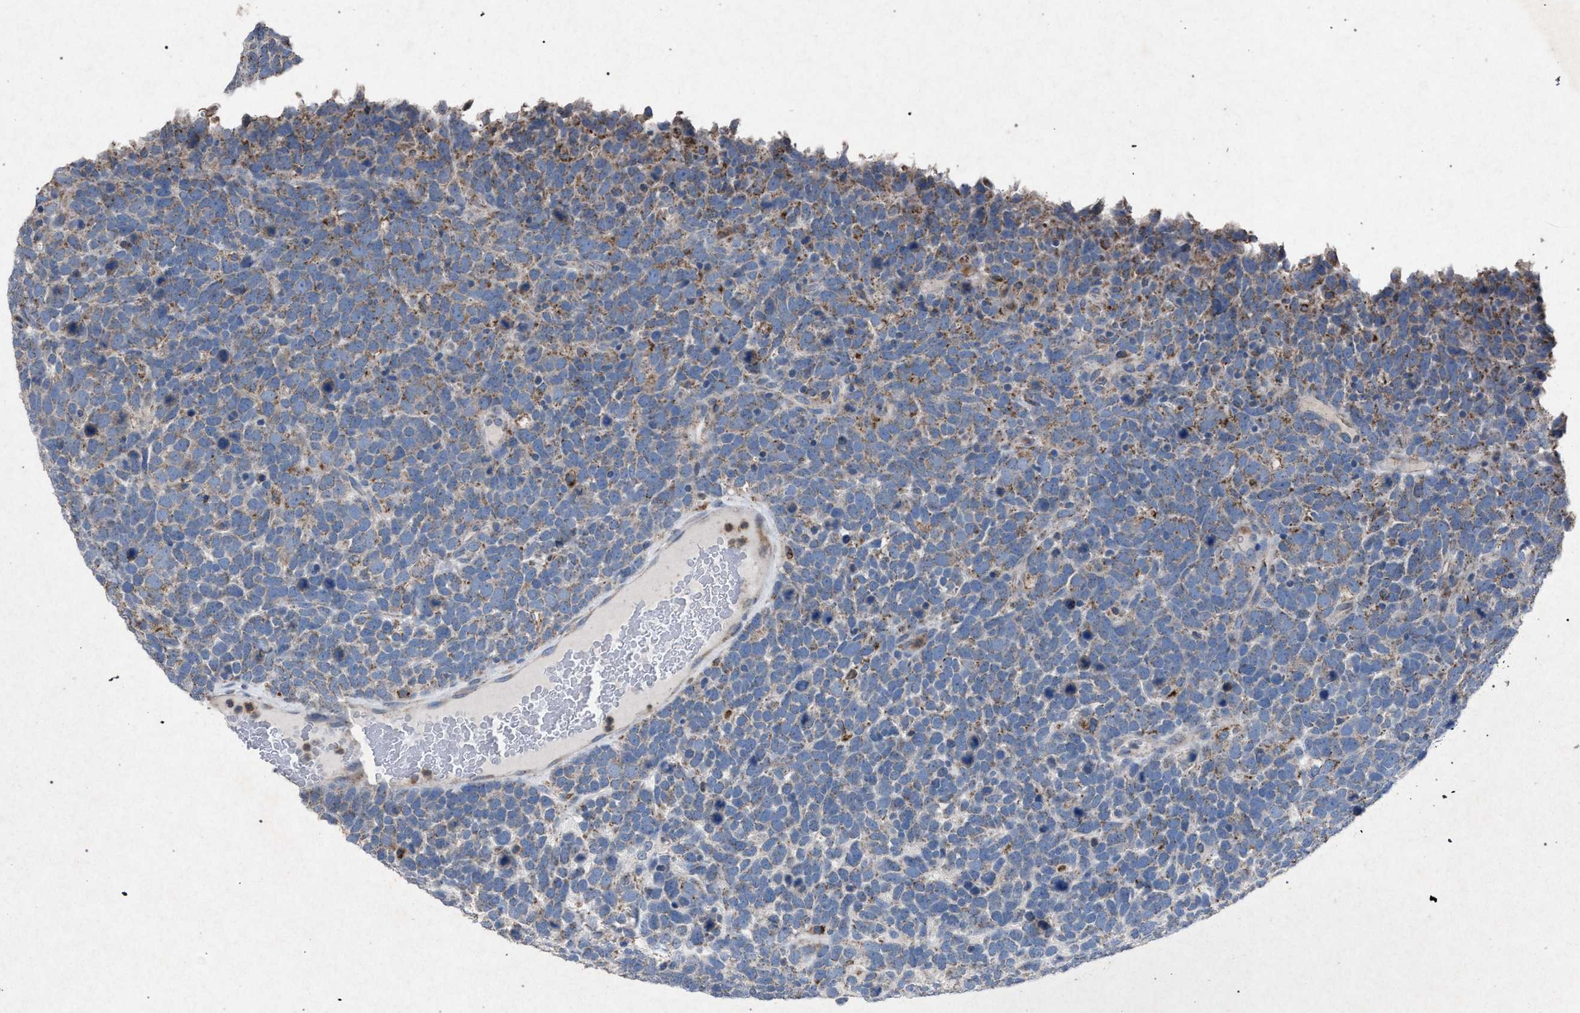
{"staining": {"intensity": "weak", "quantity": "25%-75%", "location": "cytoplasmic/membranous"}, "tissue": "urothelial cancer", "cell_type": "Tumor cells", "image_type": "cancer", "snomed": [{"axis": "morphology", "description": "Urothelial carcinoma, High grade"}, {"axis": "topography", "description": "Urinary bladder"}], "caption": "Immunohistochemistry (IHC) photomicrograph of neoplastic tissue: human urothelial cancer stained using immunohistochemistry (IHC) shows low levels of weak protein expression localized specifically in the cytoplasmic/membranous of tumor cells, appearing as a cytoplasmic/membranous brown color.", "gene": "HSD17B4", "patient": {"sex": "female", "age": 82}}